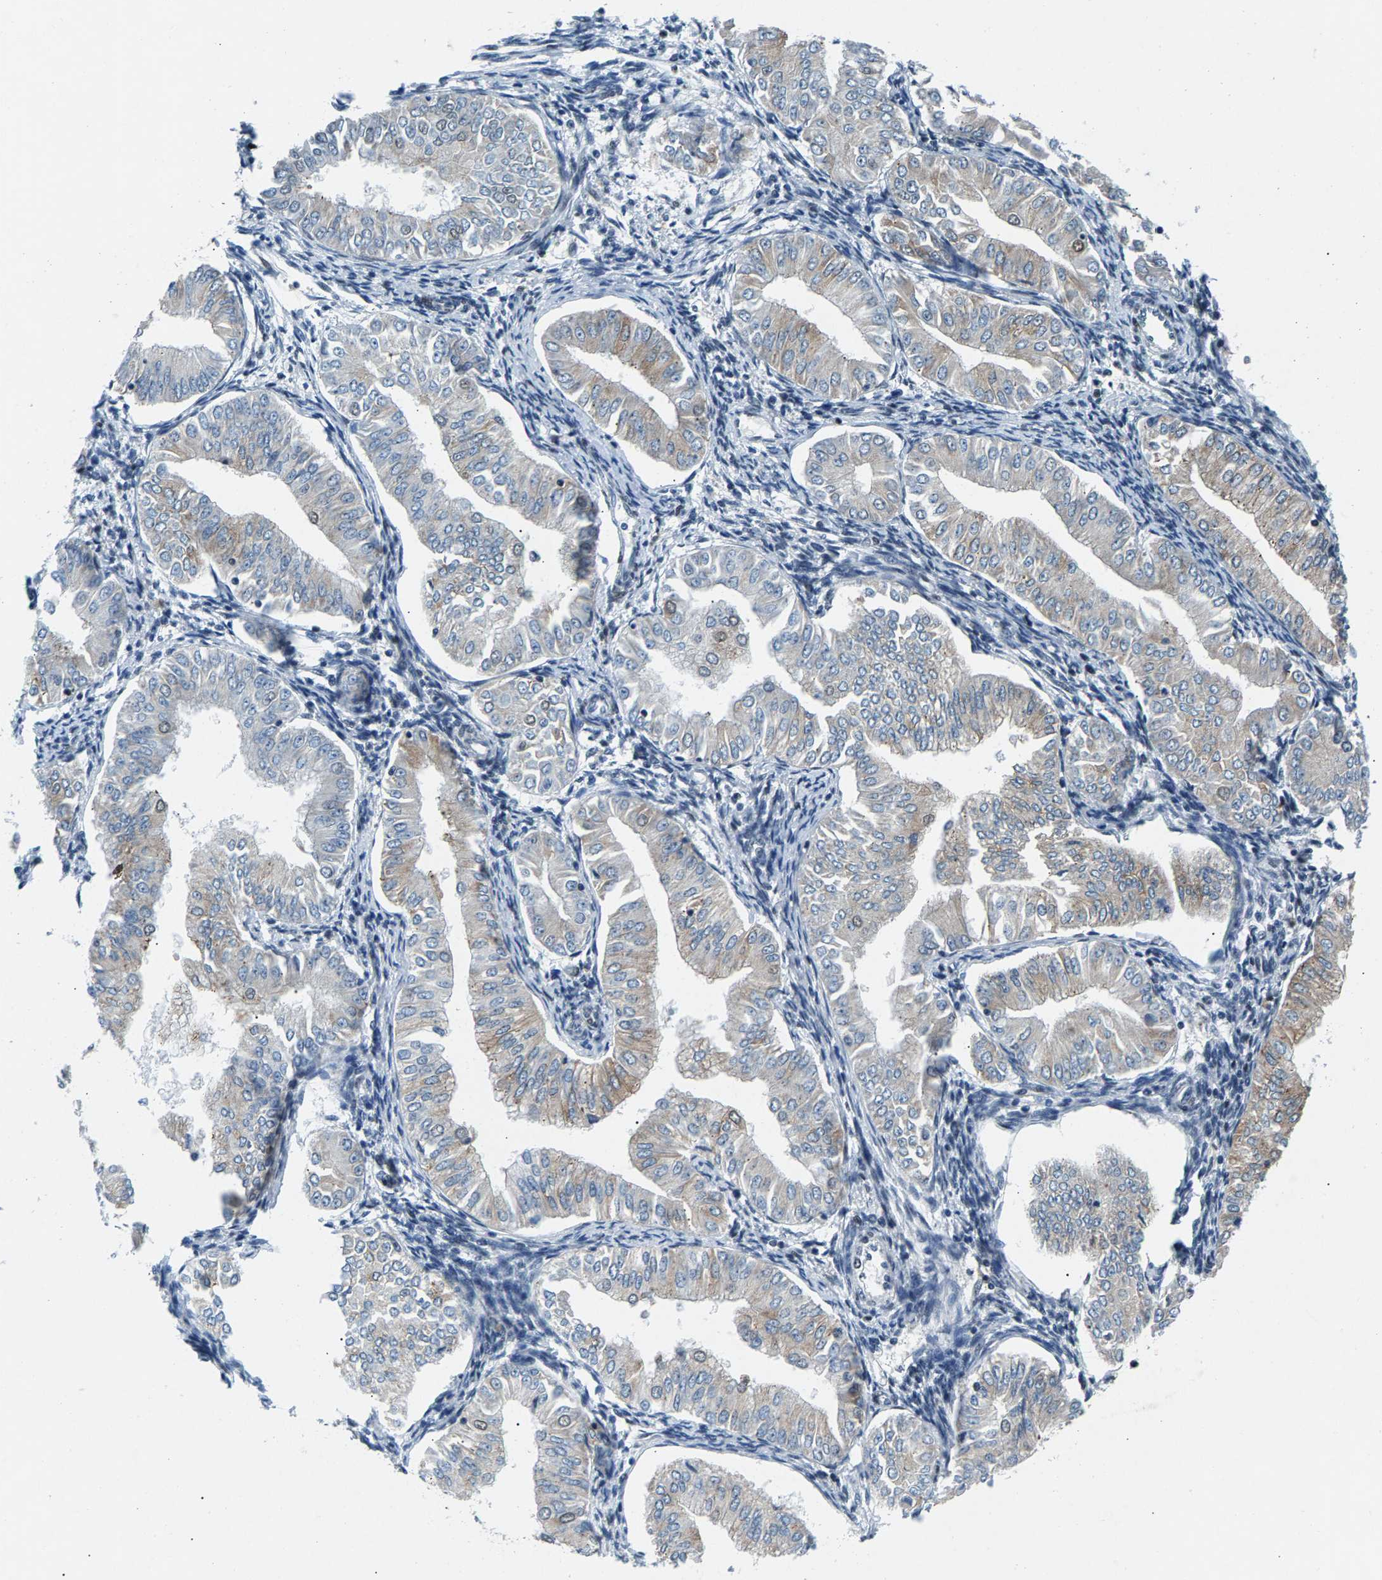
{"staining": {"intensity": "weak", "quantity": "<25%", "location": "cytoplasmic/membranous,nuclear"}, "tissue": "endometrial cancer", "cell_type": "Tumor cells", "image_type": "cancer", "snomed": [{"axis": "morphology", "description": "Normal tissue, NOS"}, {"axis": "morphology", "description": "Adenocarcinoma, NOS"}, {"axis": "topography", "description": "Endometrium"}], "caption": "The micrograph displays no staining of tumor cells in endometrial cancer (adenocarcinoma). (Stains: DAB (3,3'-diaminobenzidine) immunohistochemistry (IHC) with hematoxylin counter stain, Microscopy: brightfield microscopy at high magnification).", "gene": "ATF2", "patient": {"sex": "female", "age": 53}}